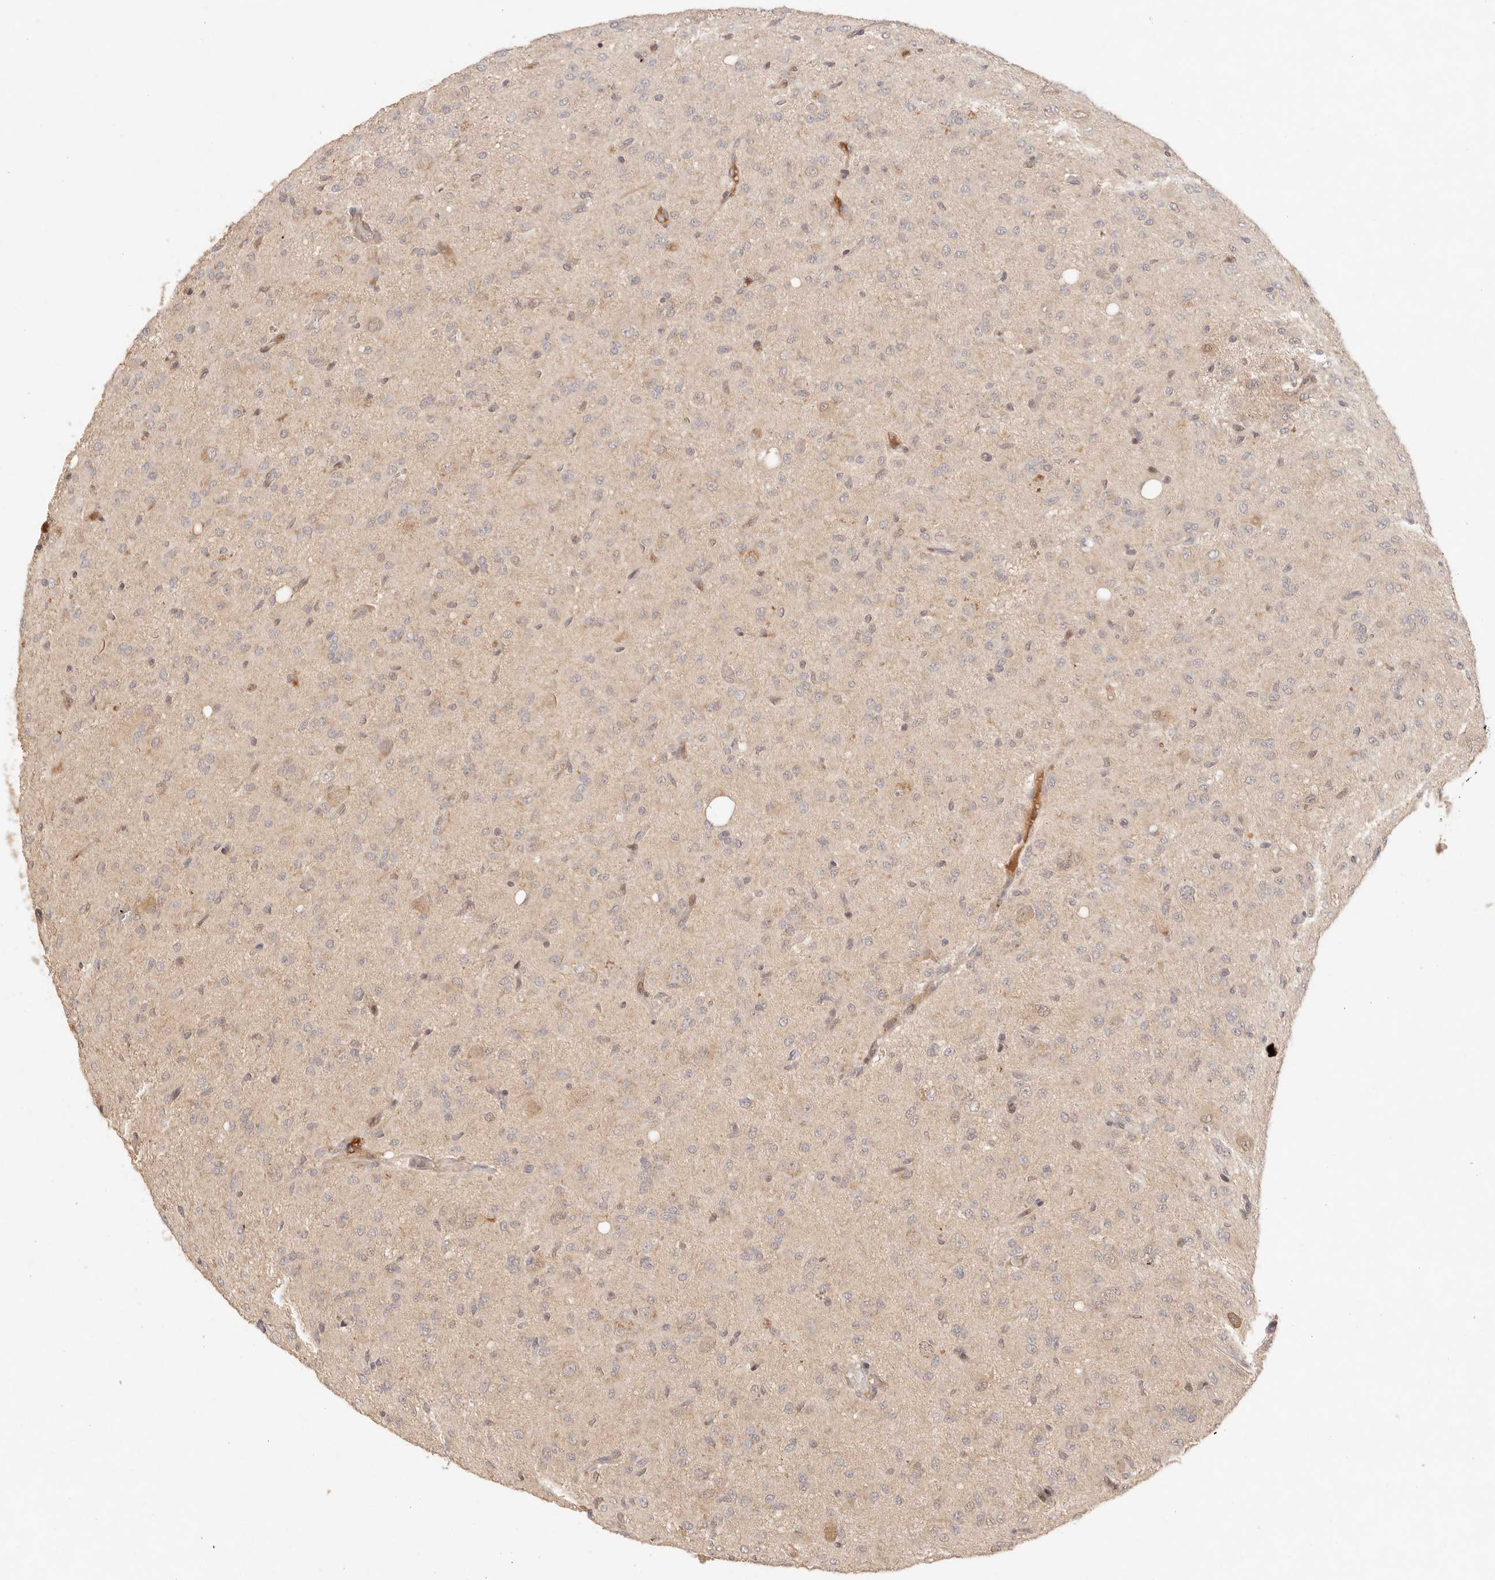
{"staining": {"intensity": "weak", "quantity": "25%-75%", "location": "cytoplasmic/membranous"}, "tissue": "glioma", "cell_type": "Tumor cells", "image_type": "cancer", "snomed": [{"axis": "morphology", "description": "Glioma, malignant, High grade"}, {"axis": "topography", "description": "Brain"}], "caption": "A low amount of weak cytoplasmic/membranous staining is identified in about 25%-75% of tumor cells in malignant high-grade glioma tissue.", "gene": "PHLDA3", "patient": {"sex": "female", "age": 59}}